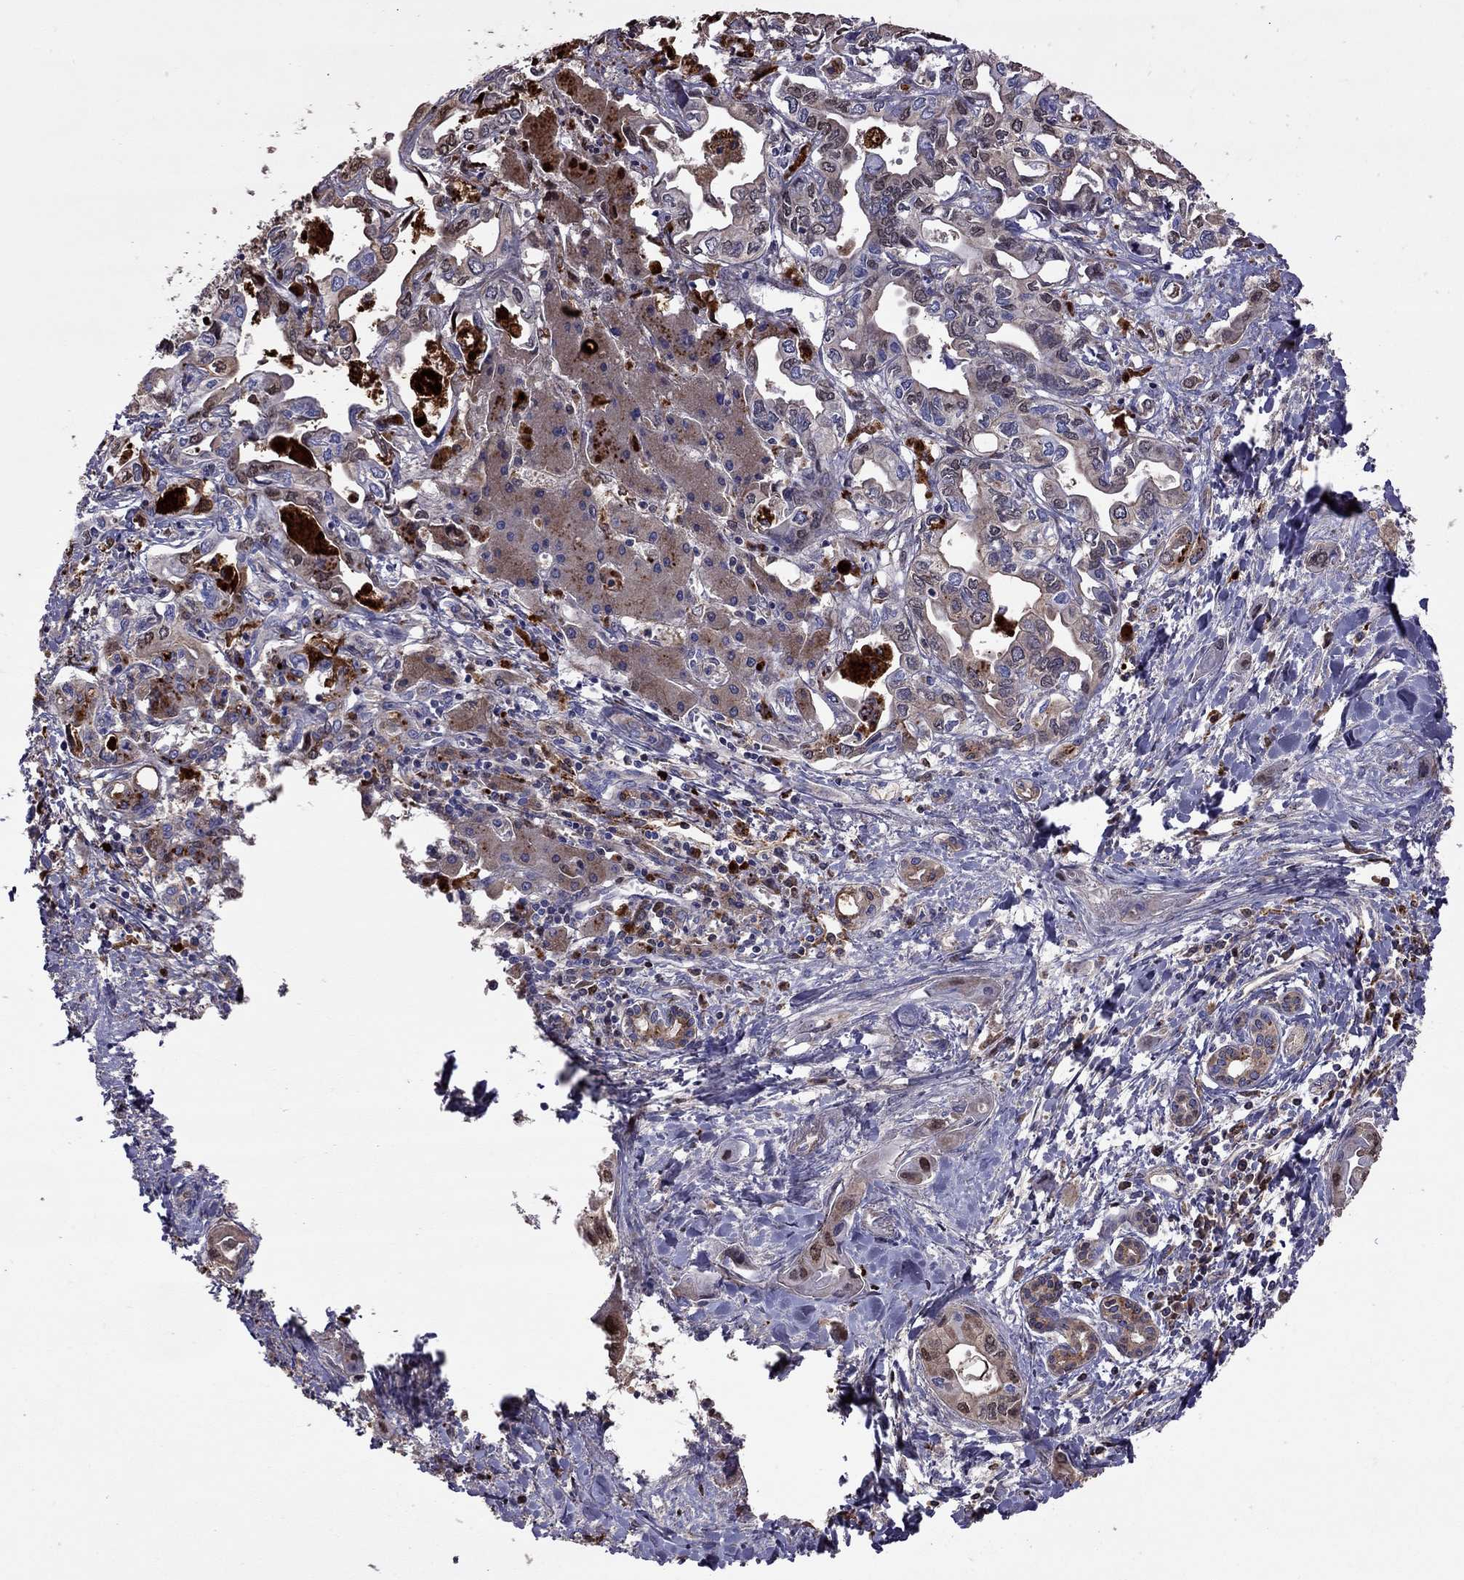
{"staining": {"intensity": "moderate", "quantity": "<25%", "location": "cytoplasmic/membranous"}, "tissue": "liver cancer", "cell_type": "Tumor cells", "image_type": "cancer", "snomed": [{"axis": "morphology", "description": "Cholangiocarcinoma"}, {"axis": "topography", "description": "Liver"}], "caption": "Immunohistochemical staining of liver cancer (cholangiocarcinoma) reveals moderate cytoplasmic/membranous protein staining in approximately <25% of tumor cells.", "gene": "SERPINA3", "patient": {"sex": "female", "age": 64}}